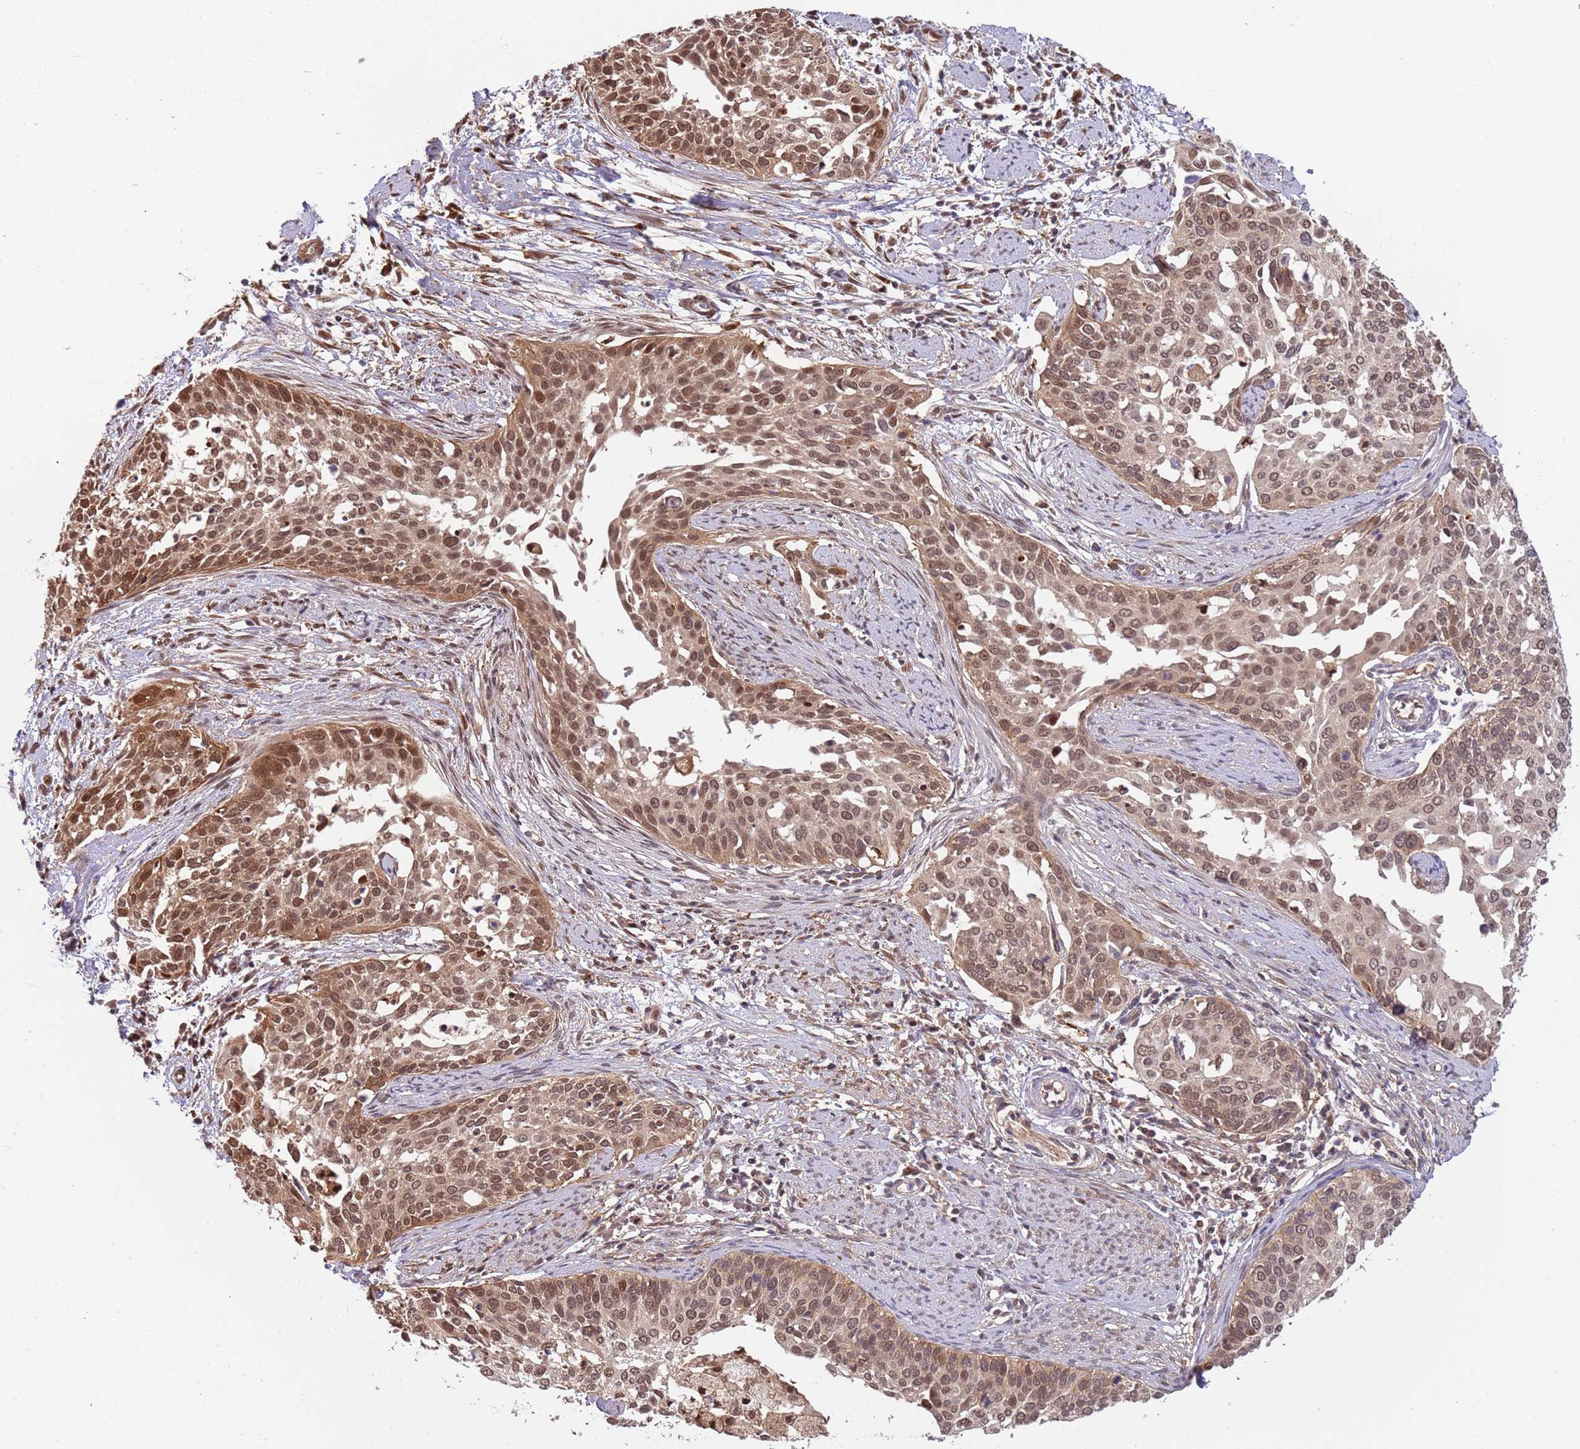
{"staining": {"intensity": "moderate", "quantity": ">75%", "location": "cytoplasmic/membranous,nuclear"}, "tissue": "cervical cancer", "cell_type": "Tumor cells", "image_type": "cancer", "snomed": [{"axis": "morphology", "description": "Squamous cell carcinoma, NOS"}, {"axis": "topography", "description": "Cervix"}], "caption": "DAB (3,3'-diaminobenzidine) immunohistochemical staining of human squamous cell carcinoma (cervical) shows moderate cytoplasmic/membranous and nuclear protein positivity in about >75% of tumor cells.", "gene": "PLSCR5", "patient": {"sex": "female", "age": 44}}